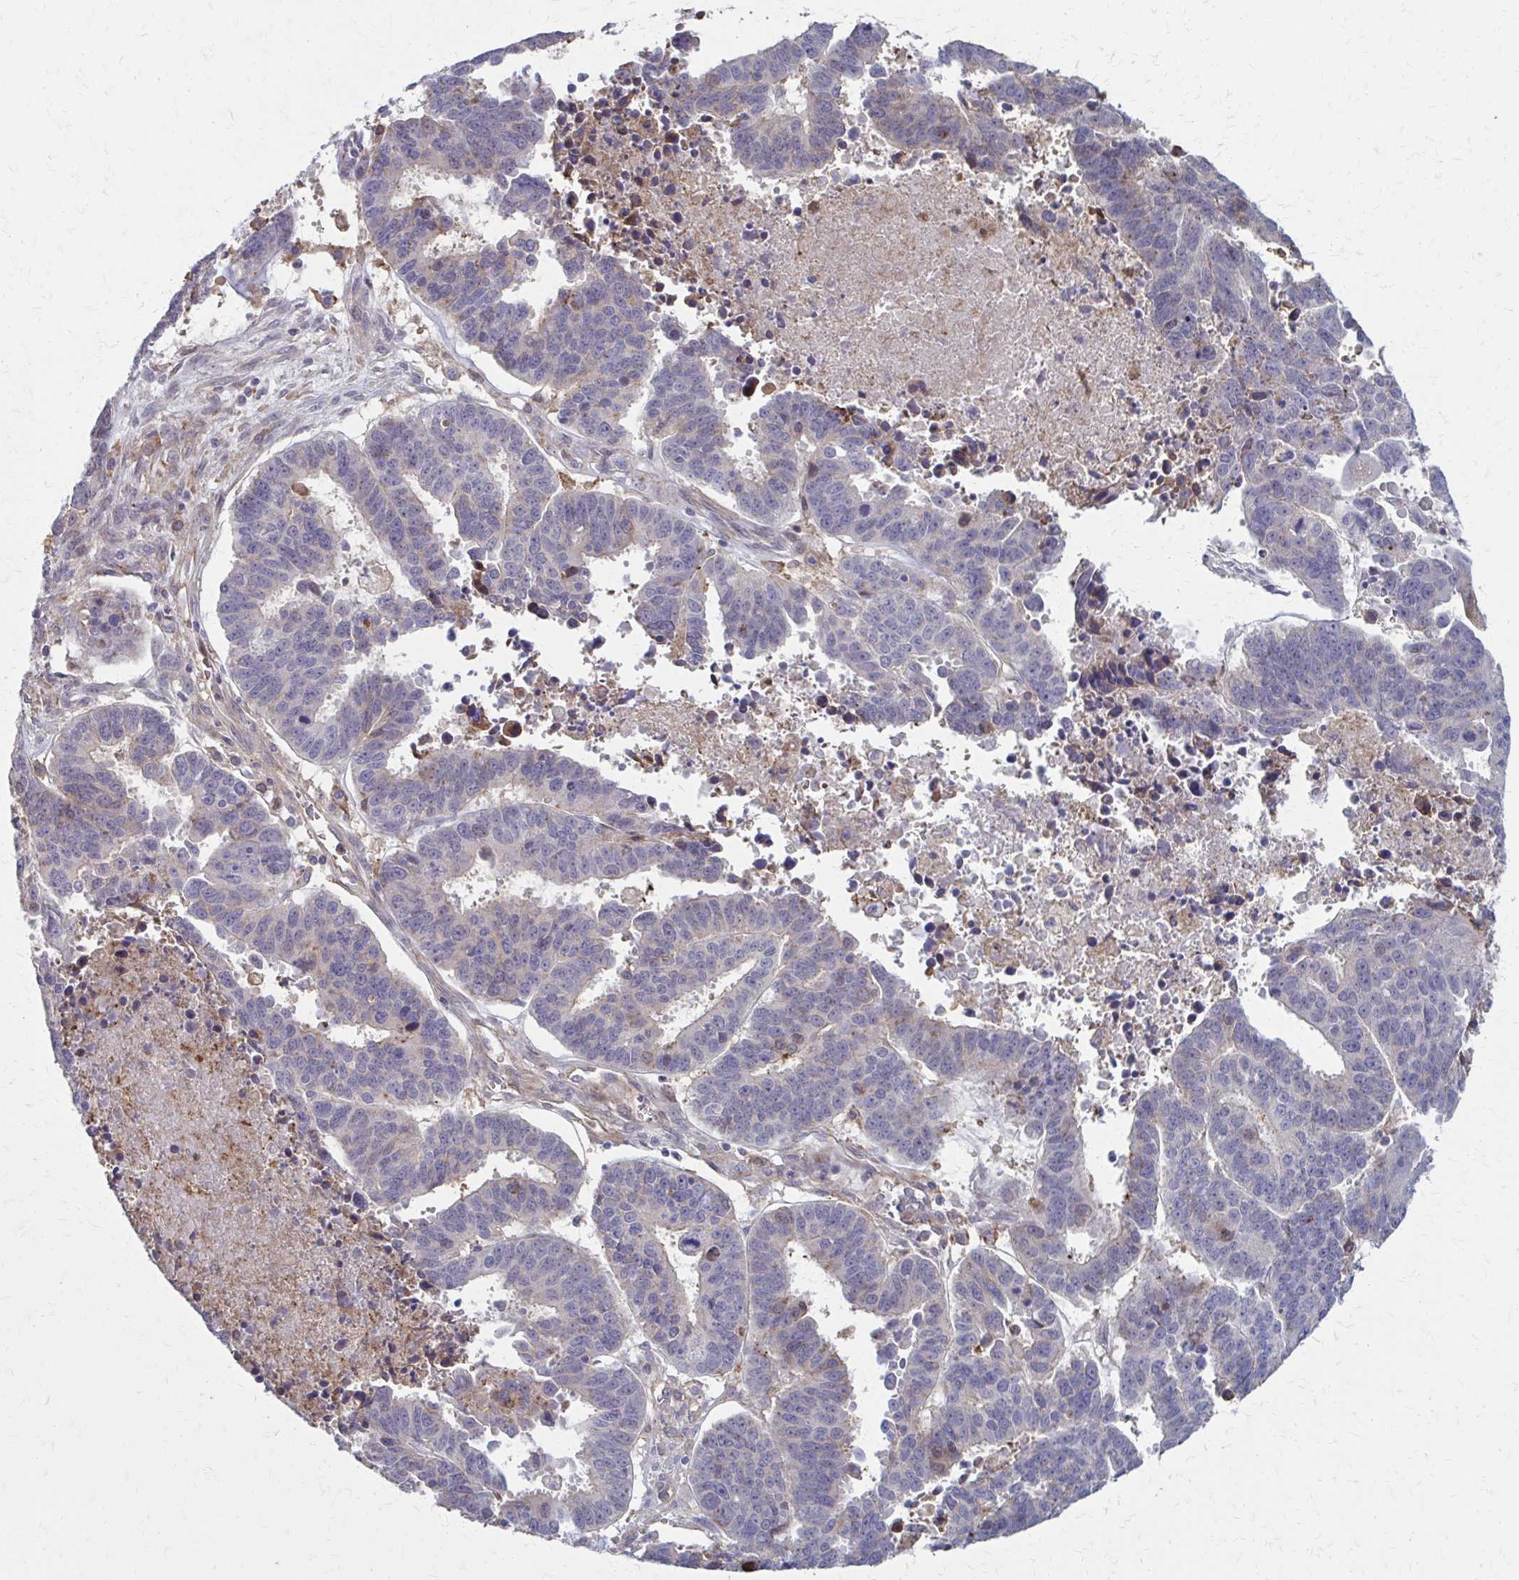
{"staining": {"intensity": "negative", "quantity": "none", "location": "none"}, "tissue": "ovarian cancer", "cell_type": "Tumor cells", "image_type": "cancer", "snomed": [{"axis": "morphology", "description": "Carcinoma, endometroid"}, {"axis": "morphology", "description": "Cystadenocarcinoma, serous, NOS"}, {"axis": "topography", "description": "Ovary"}], "caption": "Immunohistochemistry (IHC) of human ovarian cancer (endometroid carcinoma) displays no positivity in tumor cells.", "gene": "MMP14", "patient": {"sex": "female", "age": 45}}